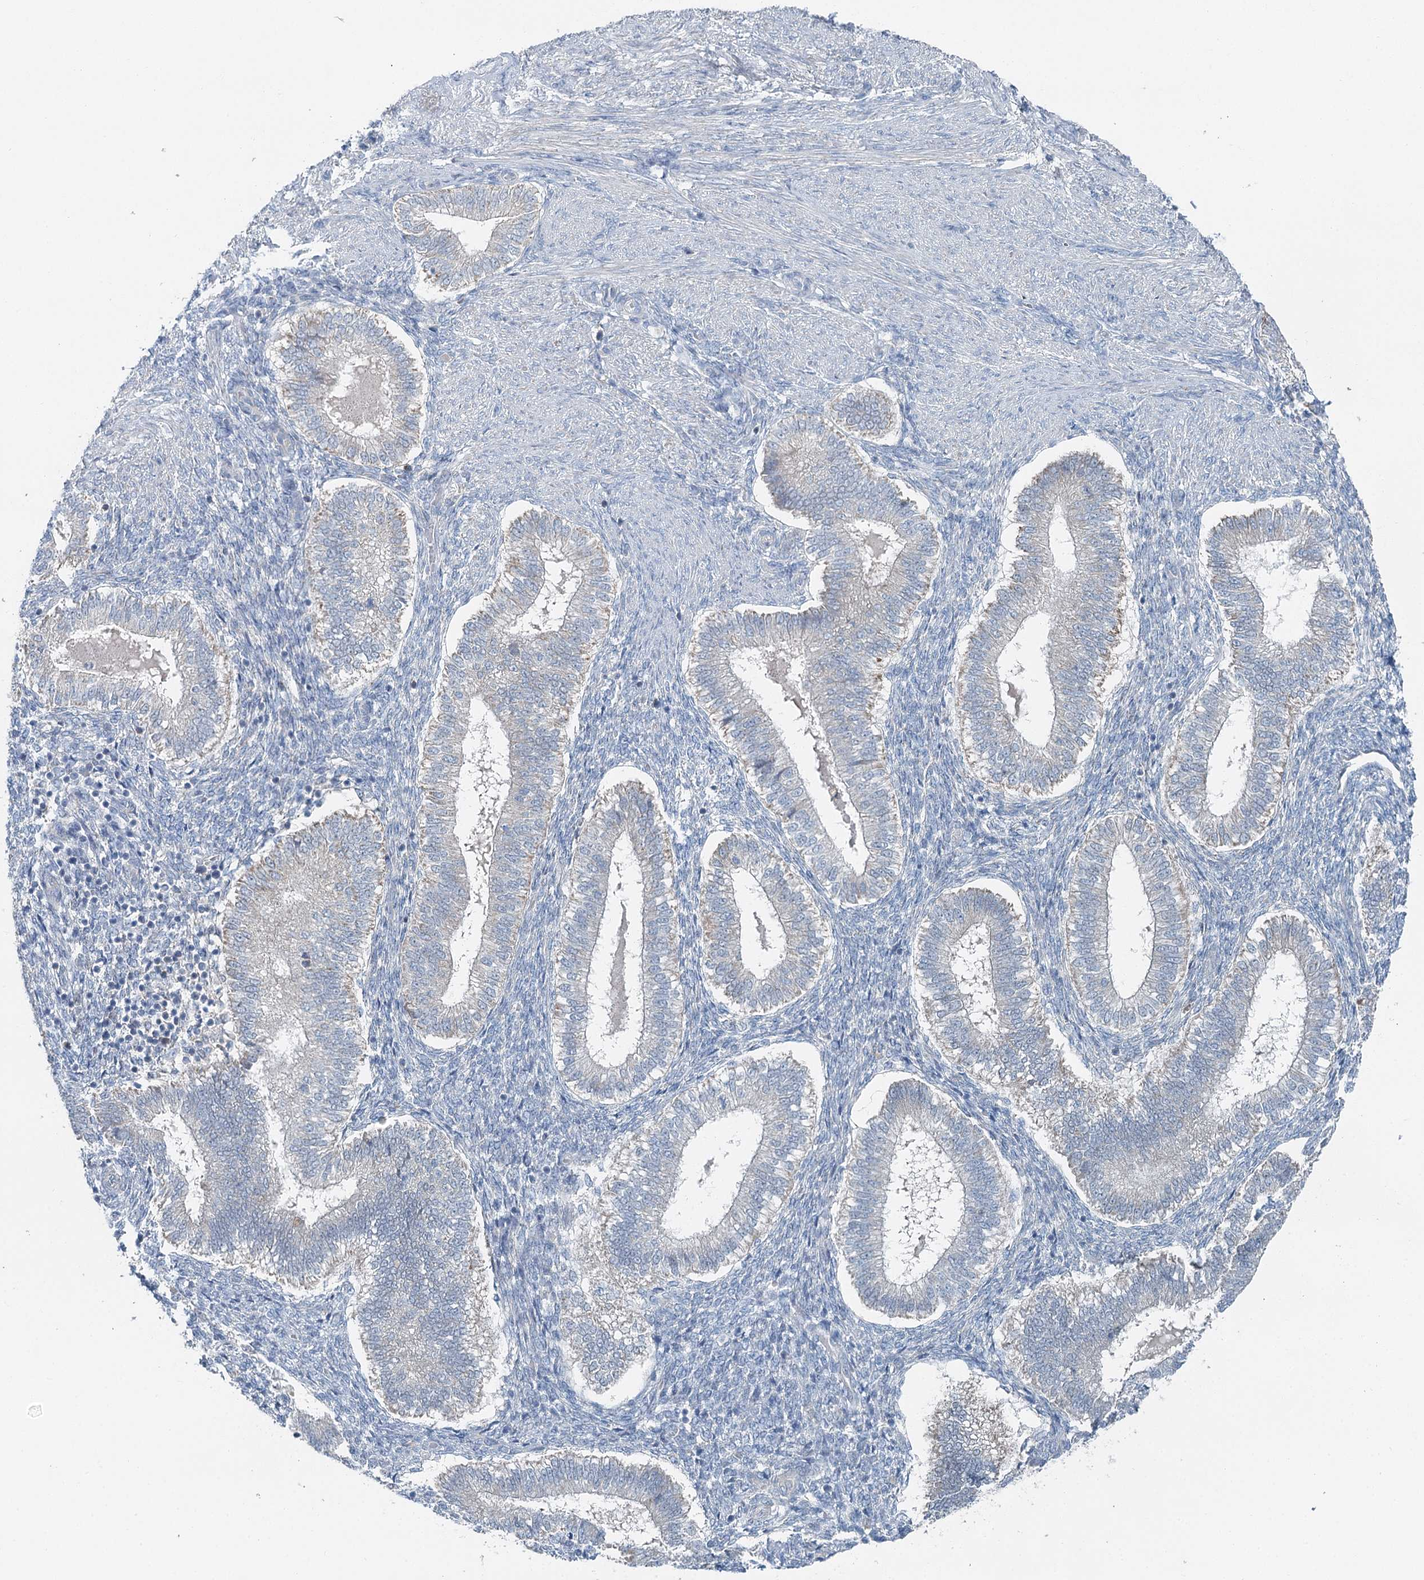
{"staining": {"intensity": "weak", "quantity": "<25%", "location": "cytoplasmic/membranous"}, "tissue": "endometrium", "cell_type": "Cells in endometrial stroma", "image_type": "normal", "snomed": [{"axis": "morphology", "description": "Normal tissue, NOS"}, {"axis": "topography", "description": "Endometrium"}], "caption": "Benign endometrium was stained to show a protein in brown. There is no significant expression in cells in endometrial stroma. Brightfield microscopy of immunohistochemistry stained with DAB (3,3'-diaminobenzidine) (brown) and hematoxylin (blue), captured at high magnification.", "gene": "CHCHD5", "patient": {"sex": "female", "age": 25}}